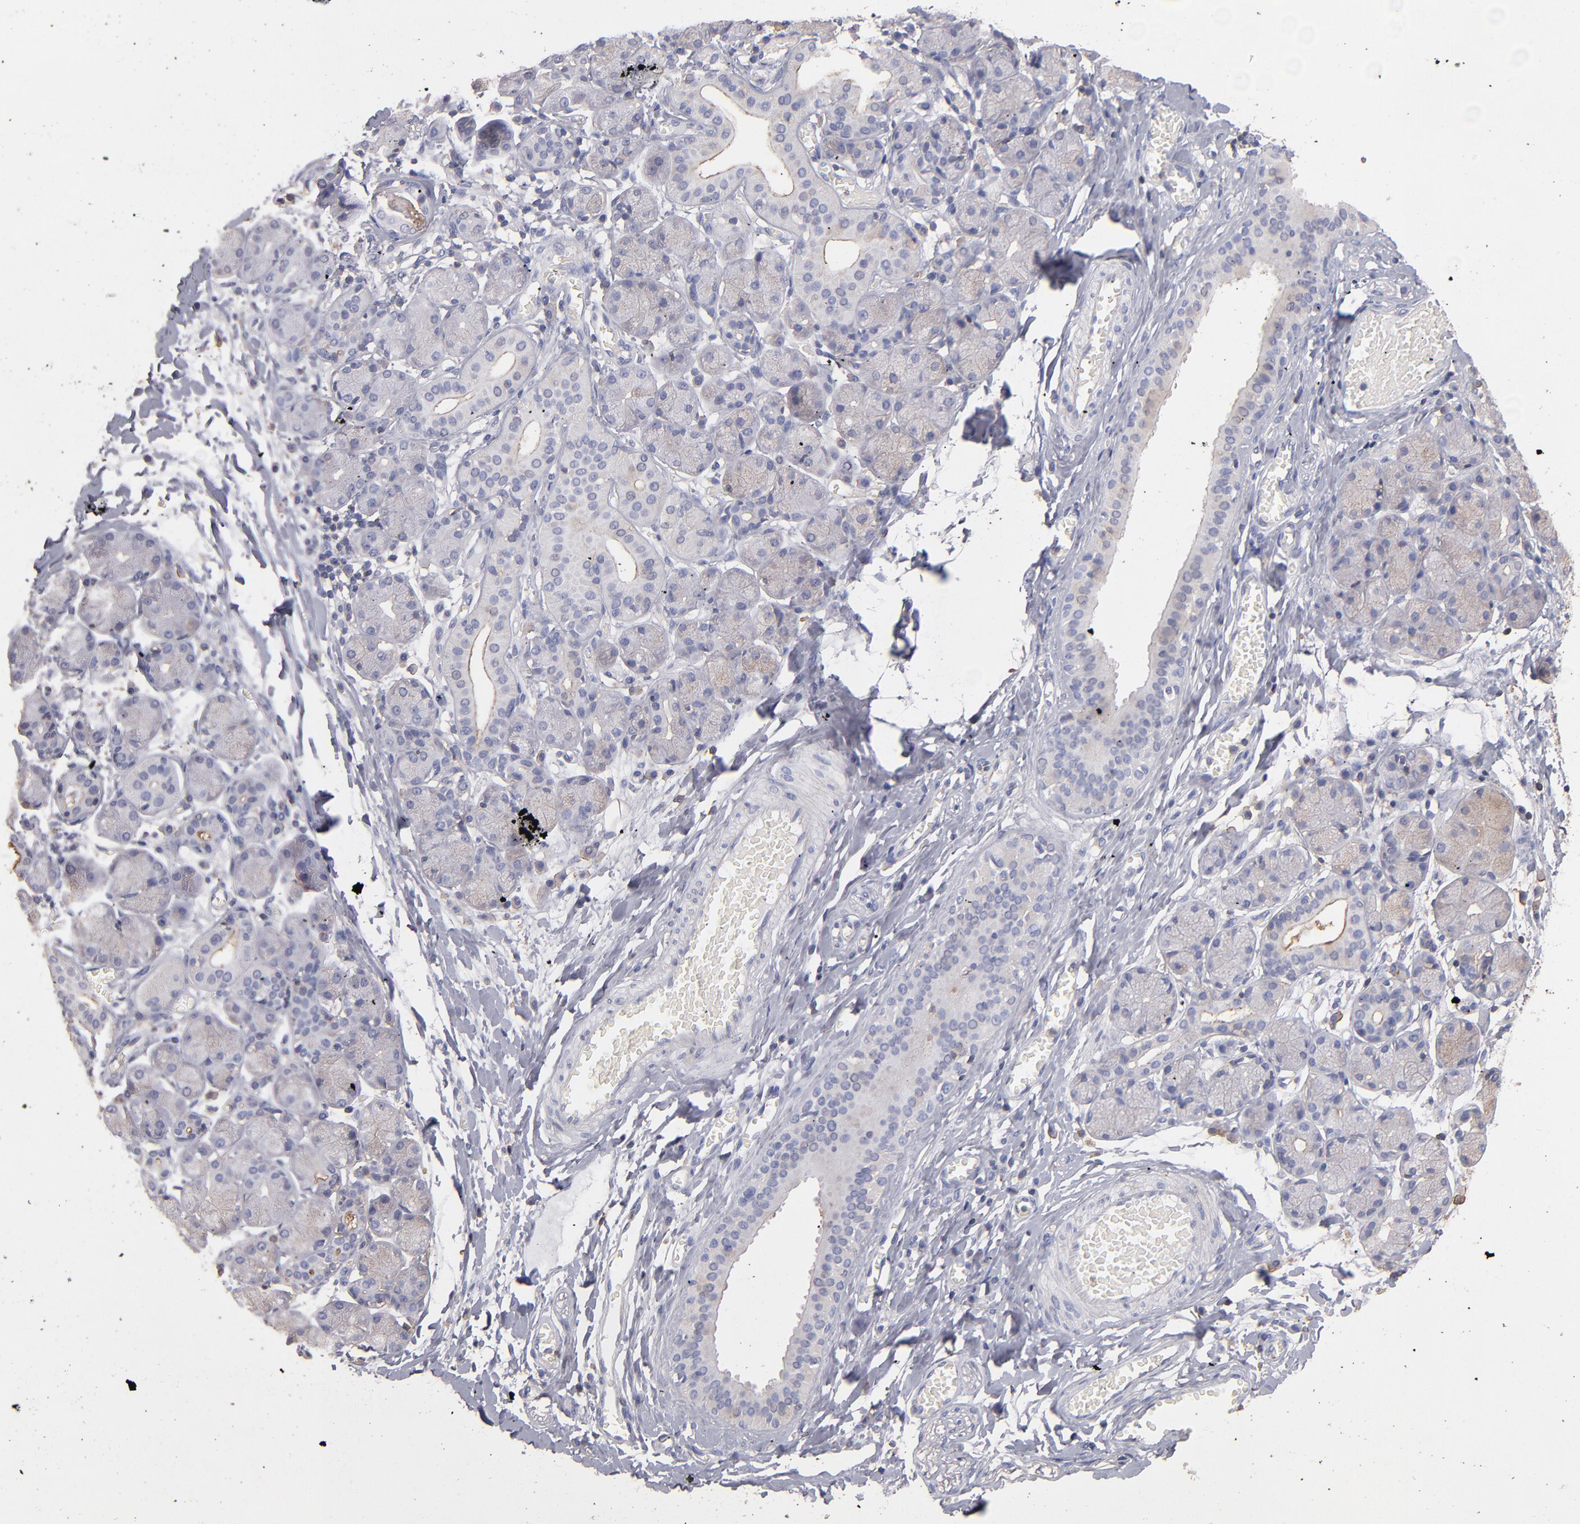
{"staining": {"intensity": "weak", "quantity": "<25%", "location": "cytoplasmic/membranous"}, "tissue": "salivary gland", "cell_type": "Glandular cells", "image_type": "normal", "snomed": [{"axis": "morphology", "description": "Normal tissue, NOS"}, {"axis": "topography", "description": "Salivary gland"}], "caption": "Salivary gland stained for a protein using immunohistochemistry shows no staining glandular cells.", "gene": "ABCB1", "patient": {"sex": "female", "age": 24}}